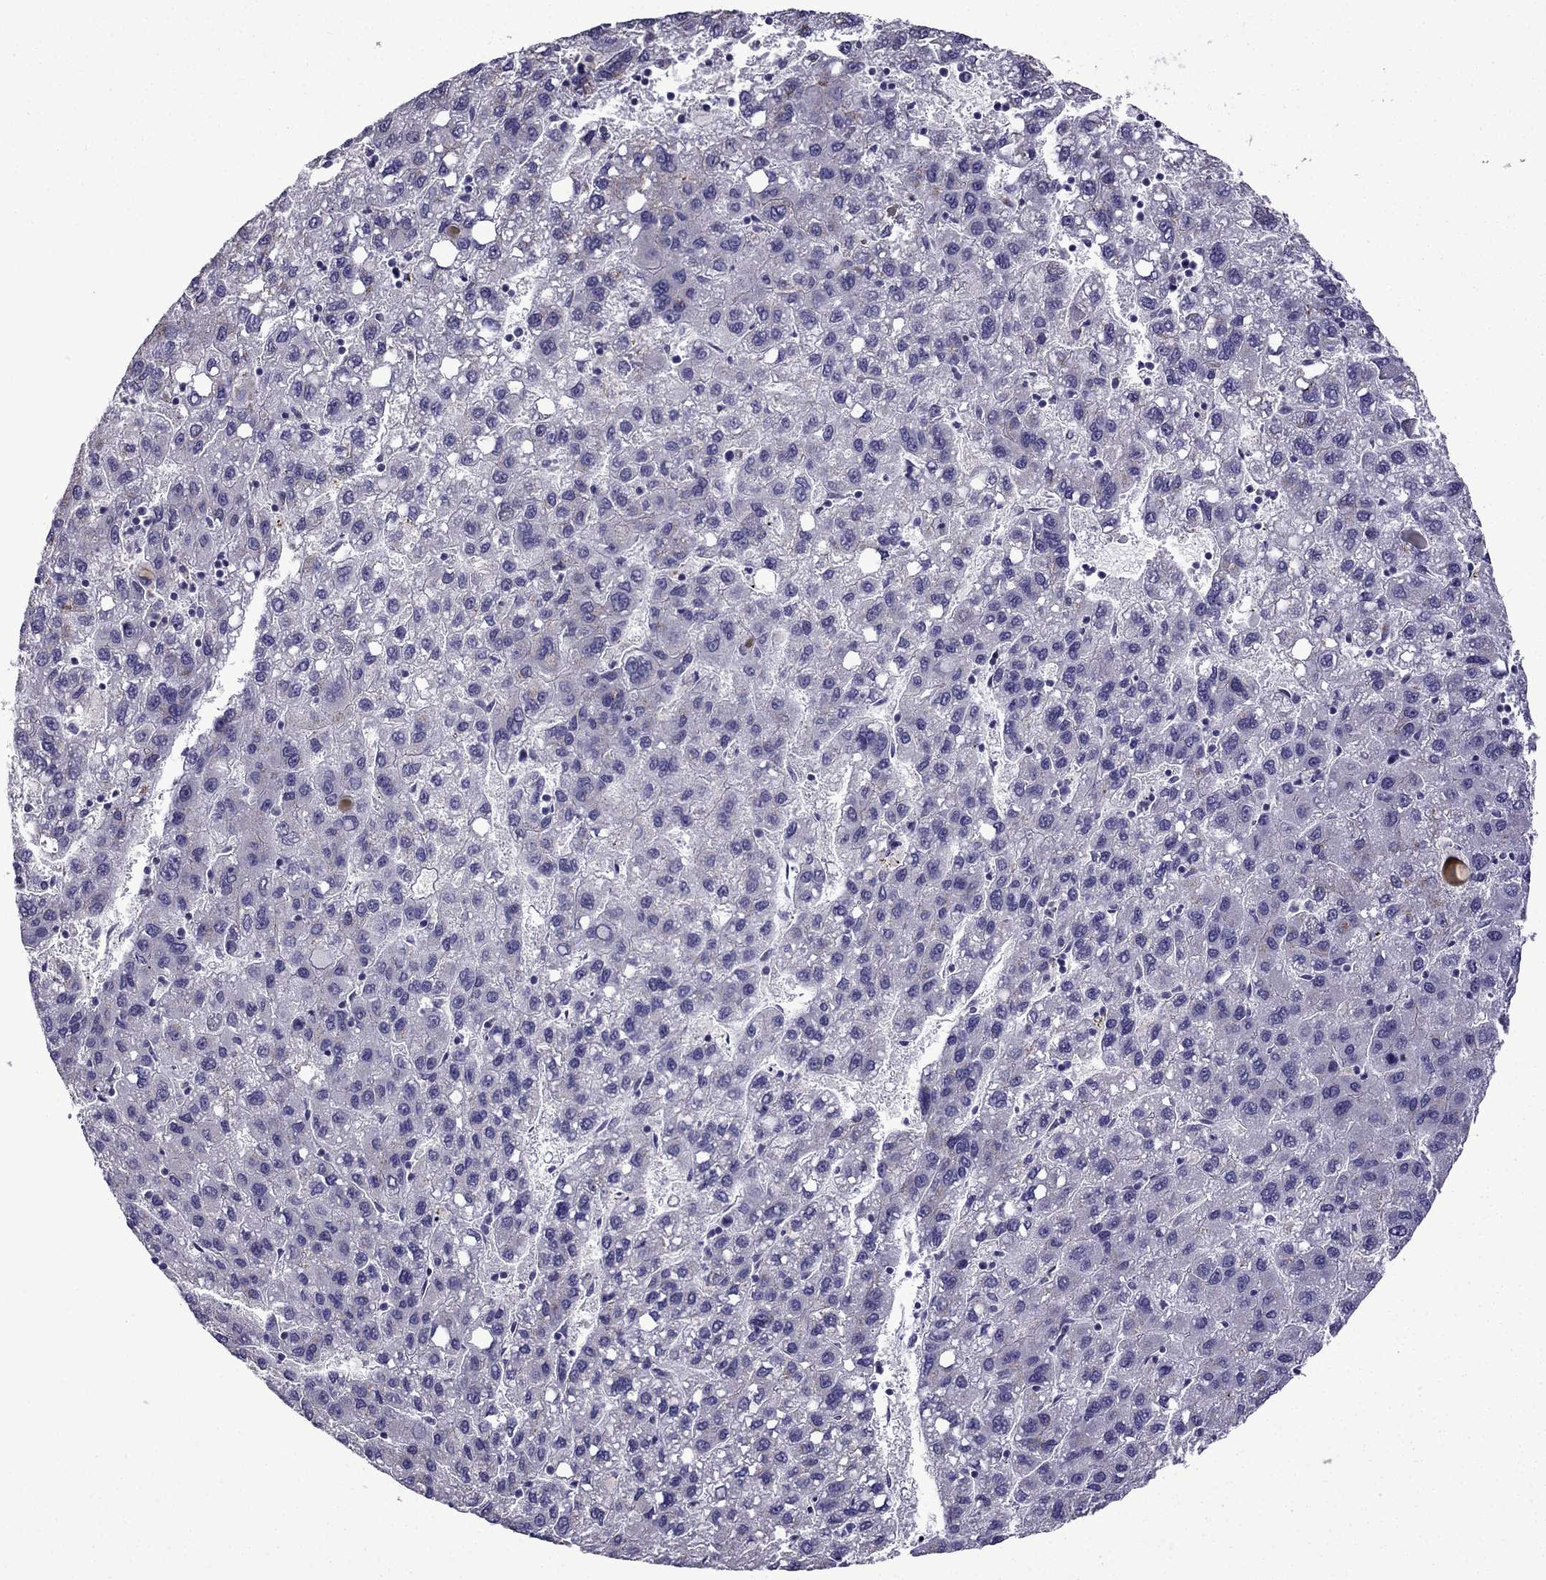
{"staining": {"intensity": "negative", "quantity": "none", "location": "none"}, "tissue": "liver cancer", "cell_type": "Tumor cells", "image_type": "cancer", "snomed": [{"axis": "morphology", "description": "Carcinoma, Hepatocellular, NOS"}, {"axis": "topography", "description": "Liver"}], "caption": "Immunohistochemistry photomicrograph of human liver cancer (hepatocellular carcinoma) stained for a protein (brown), which reveals no positivity in tumor cells. (DAB IHC, high magnification).", "gene": "TTN", "patient": {"sex": "female", "age": 82}}